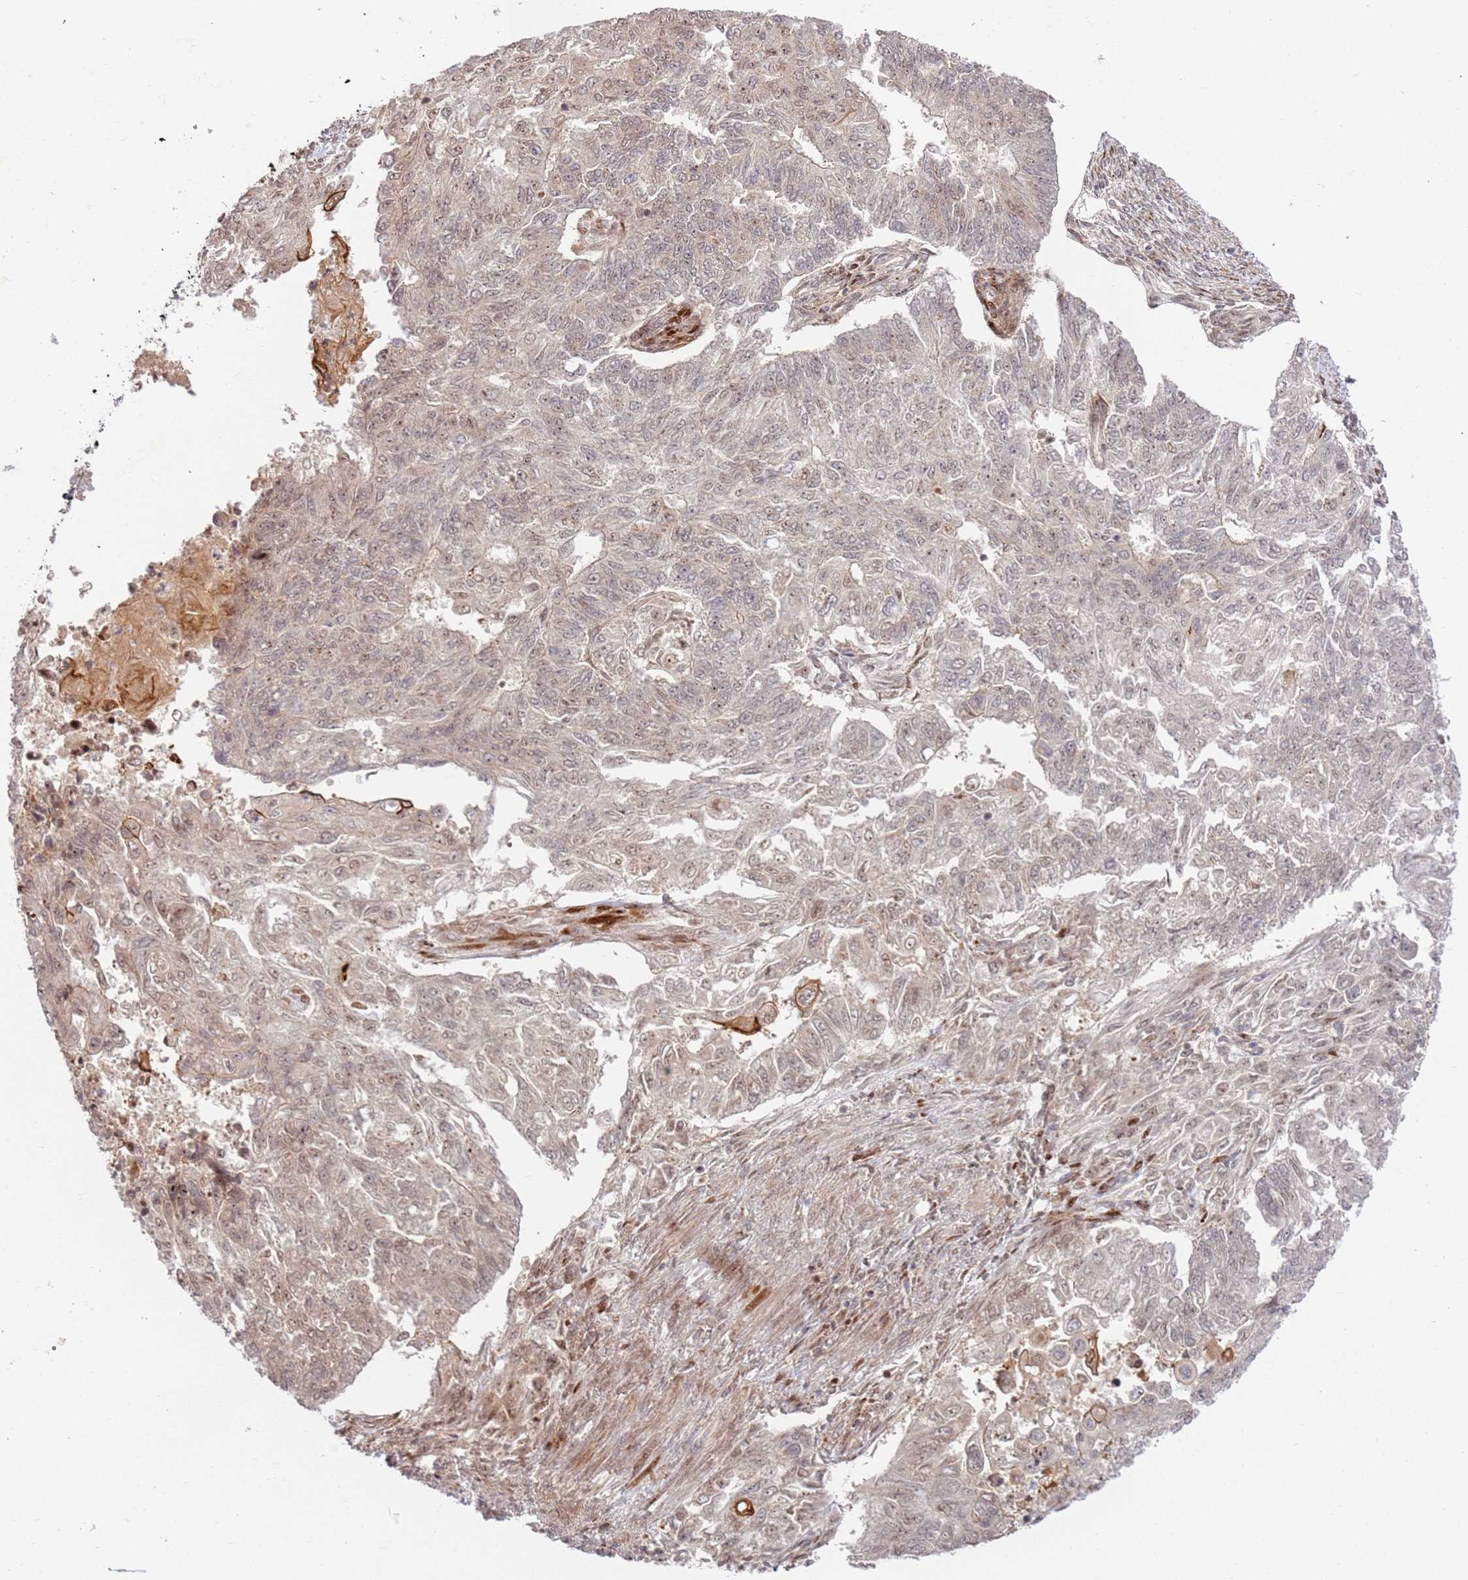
{"staining": {"intensity": "weak", "quantity": "25%-75%", "location": "nuclear"}, "tissue": "endometrial cancer", "cell_type": "Tumor cells", "image_type": "cancer", "snomed": [{"axis": "morphology", "description": "Adenocarcinoma, NOS"}, {"axis": "topography", "description": "Endometrium"}], "caption": "Endometrial cancer stained for a protein (brown) reveals weak nuclear positive expression in approximately 25%-75% of tumor cells.", "gene": "TMEM233", "patient": {"sex": "female", "age": 32}}